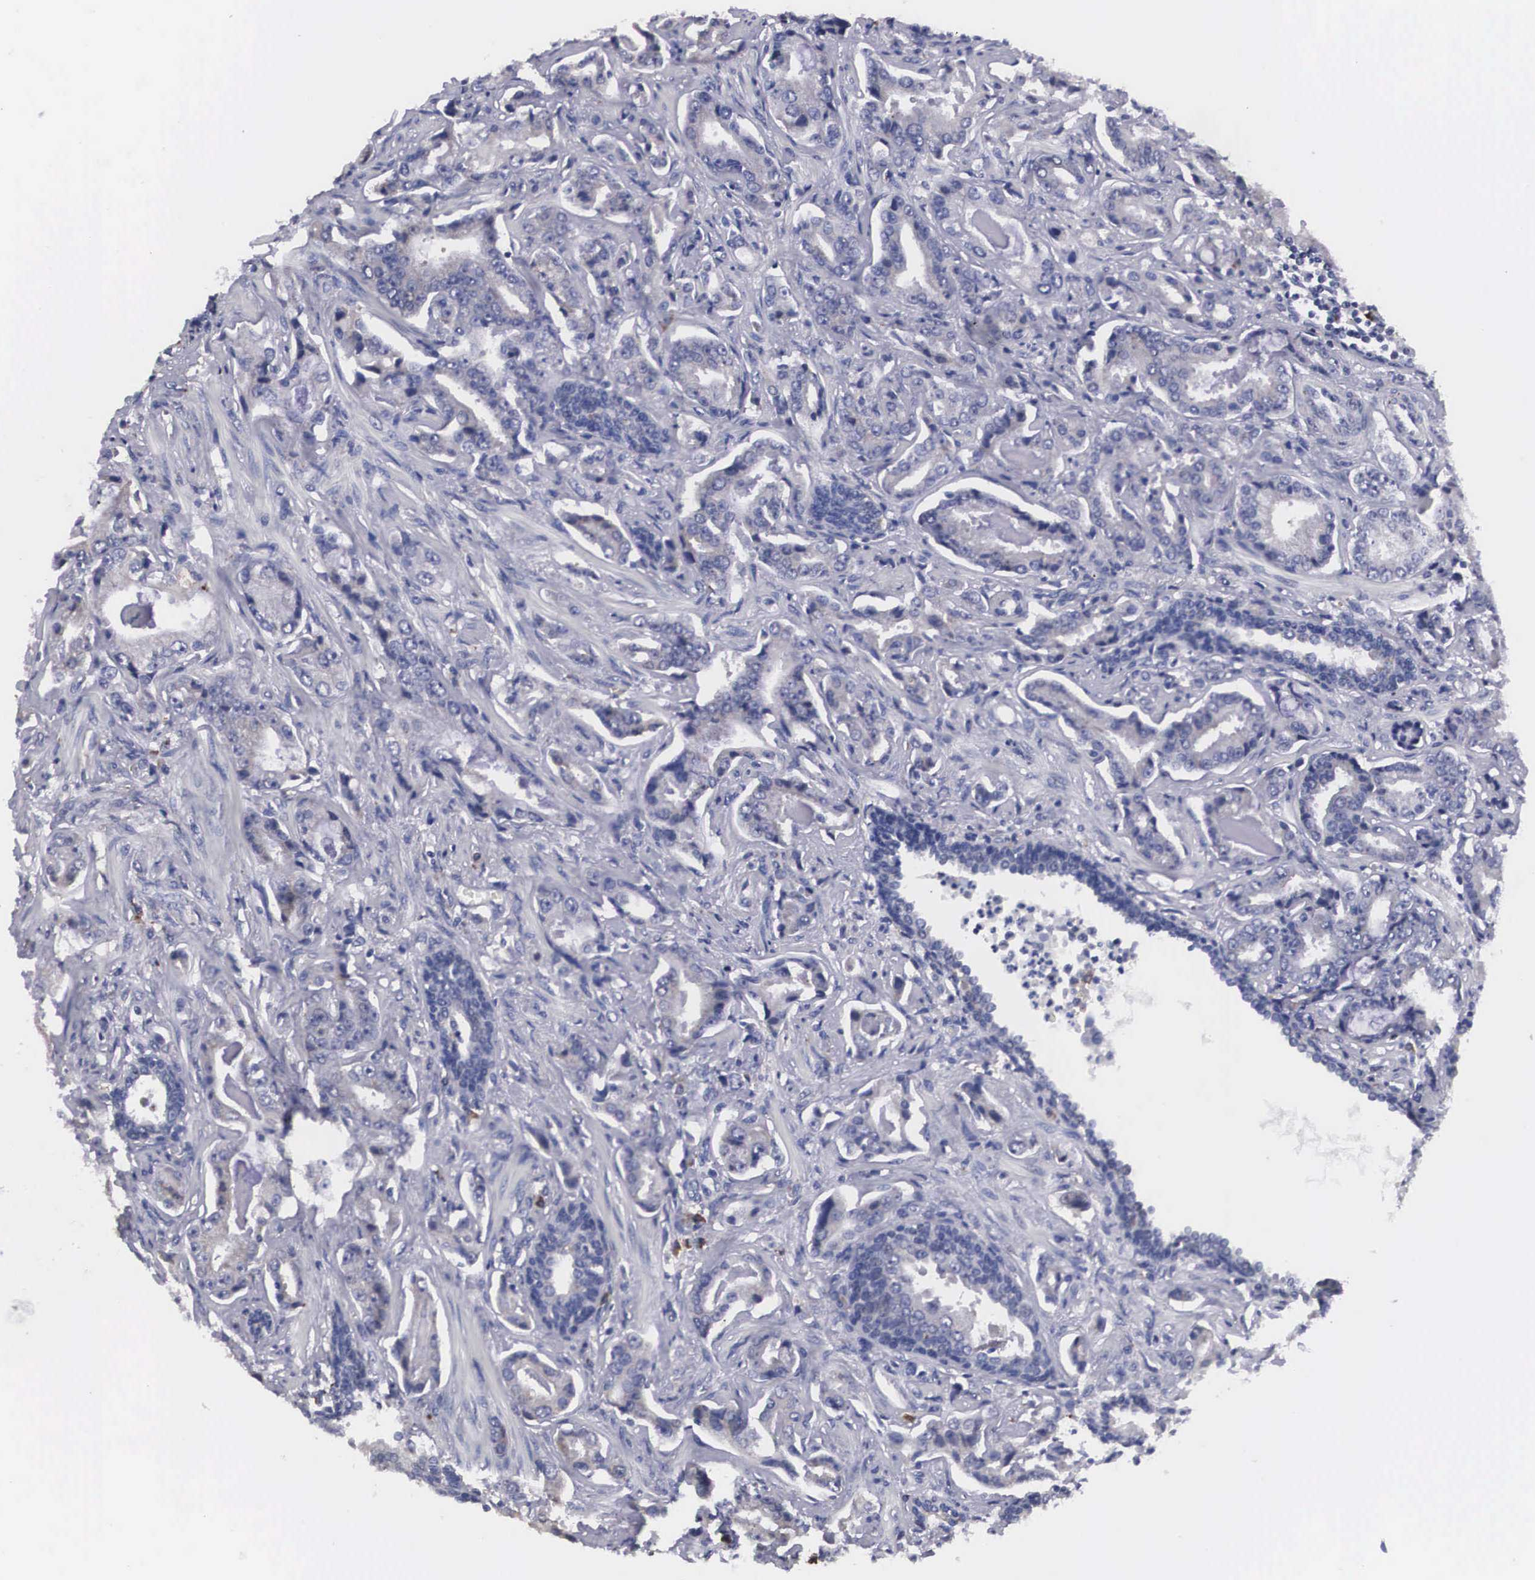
{"staining": {"intensity": "weak", "quantity": "<25%", "location": "cytoplasmic/membranous"}, "tissue": "prostate cancer", "cell_type": "Tumor cells", "image_type": "cancer", "snomed": [{"axis": "morphology", "description": "Adenocarcinoma, Low grade"}, {"axis": "topography", "description": "Prostate"}], "caption": "An immunohistochemistry (IHC) photomicrograph of prostate cancer (adenocarcinoma (low-grade)) is shown. There is no staining in tumor cells of prostate cancer (adenocarcinoma (low-grade)). Nuclei are stained in blue.", "gene": "CRELD2", "patient": {"sex": "male", "age": 65}}